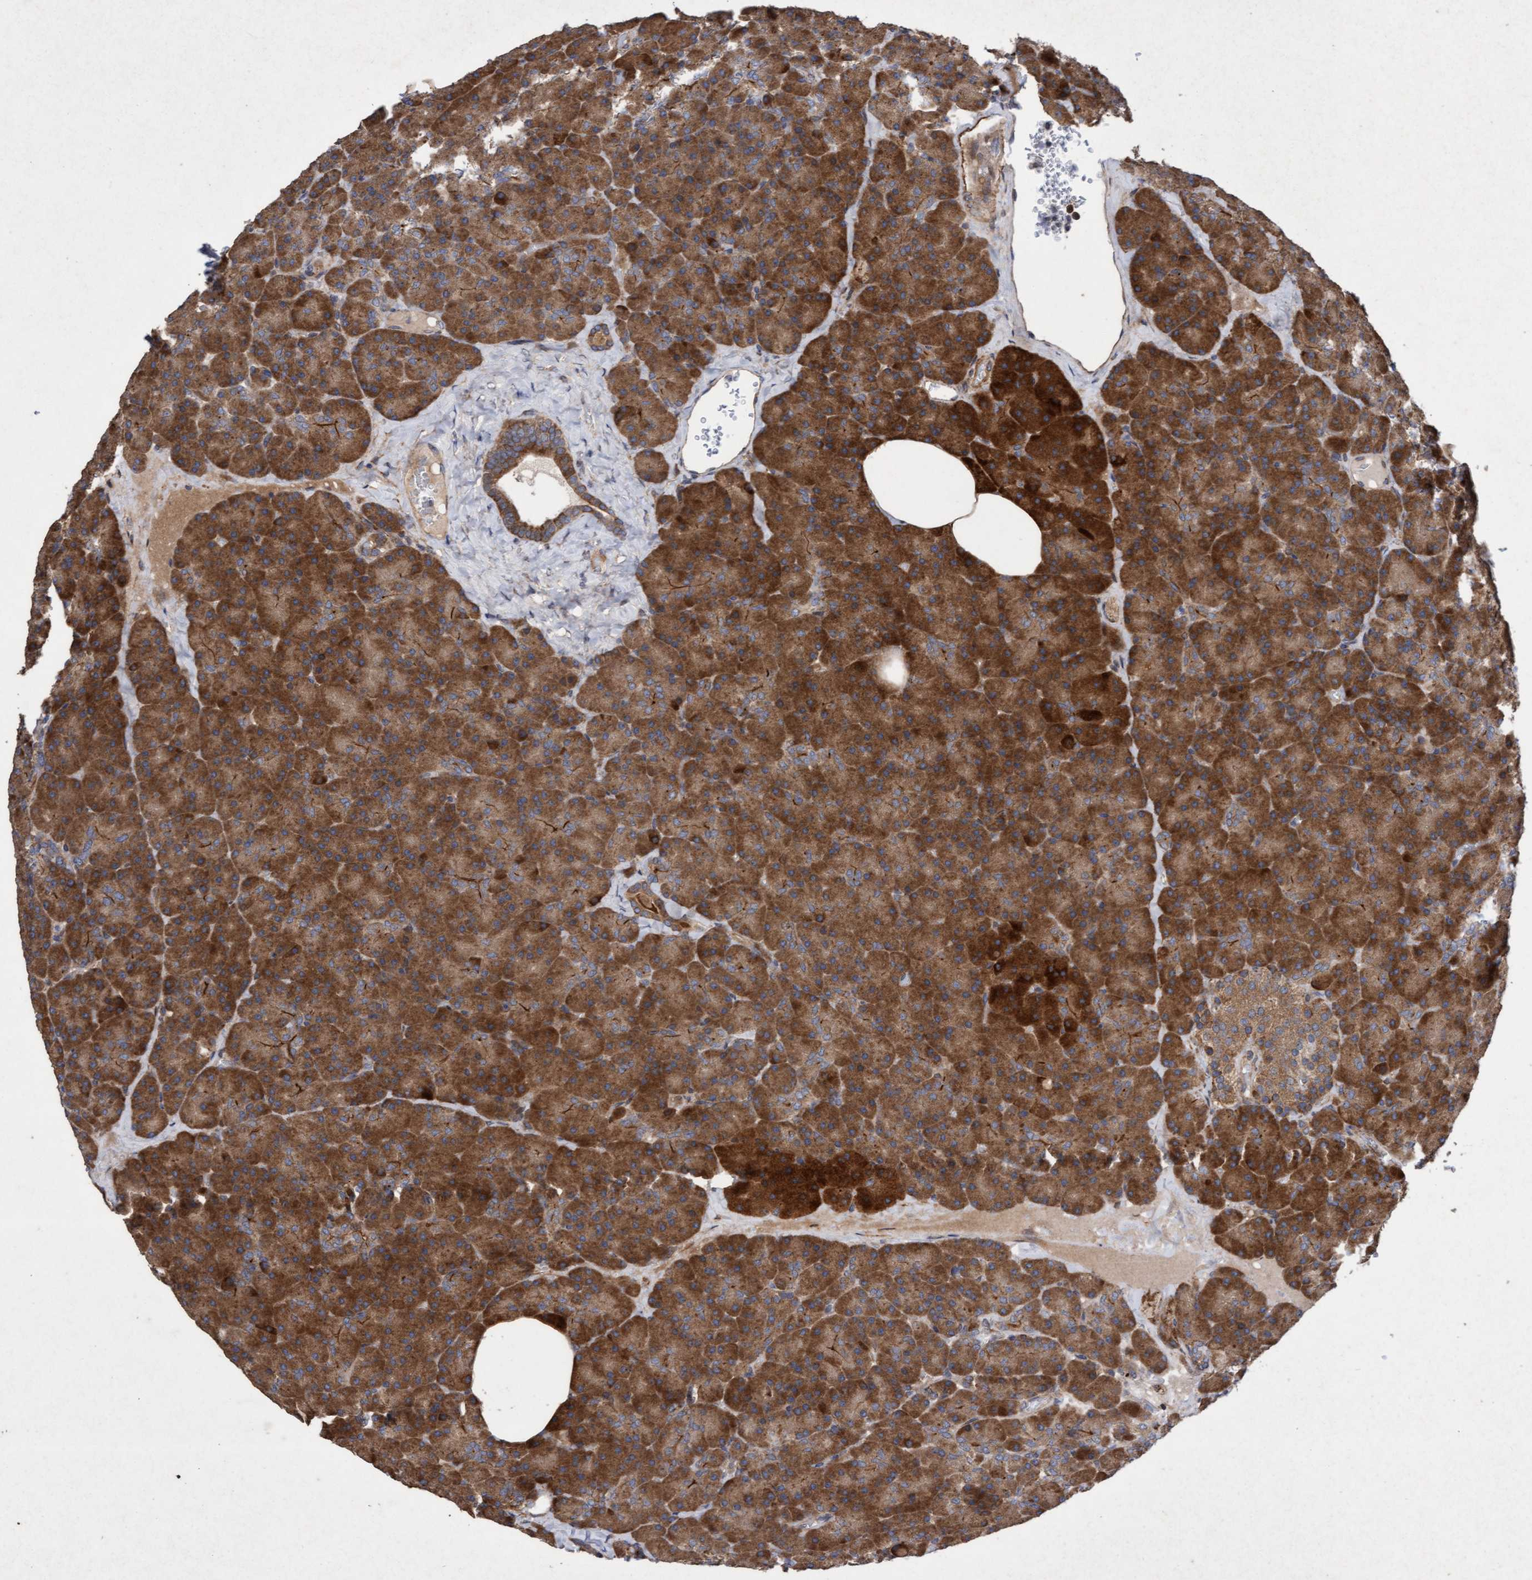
{"staining": {"intensity": "strong", "quantity": ">75%", "location": "cytoplasmic/membranous"}, "tissue": "pancreas", "cell_type": "Exocrine glandular cells", "image_type": "normal", "snomed": [{"axis": "morphology", "description": "Normal tissue, NOS"}, {"axis": "morphology", "description": "Carcinoid, malignant, NOS"}, {"axis": "topography", "description": "Pancreas"}], "caption": "Exocrine glandular cells show high levels of strong cytoplasmic/membranous positivity in about >75% of cells in unremarkable pancreas. (brown staining indicates protein expression, while blue staining denotes nuclei).", "gene": "ELP5", "patient": {"sex": "female", "age": 35}}